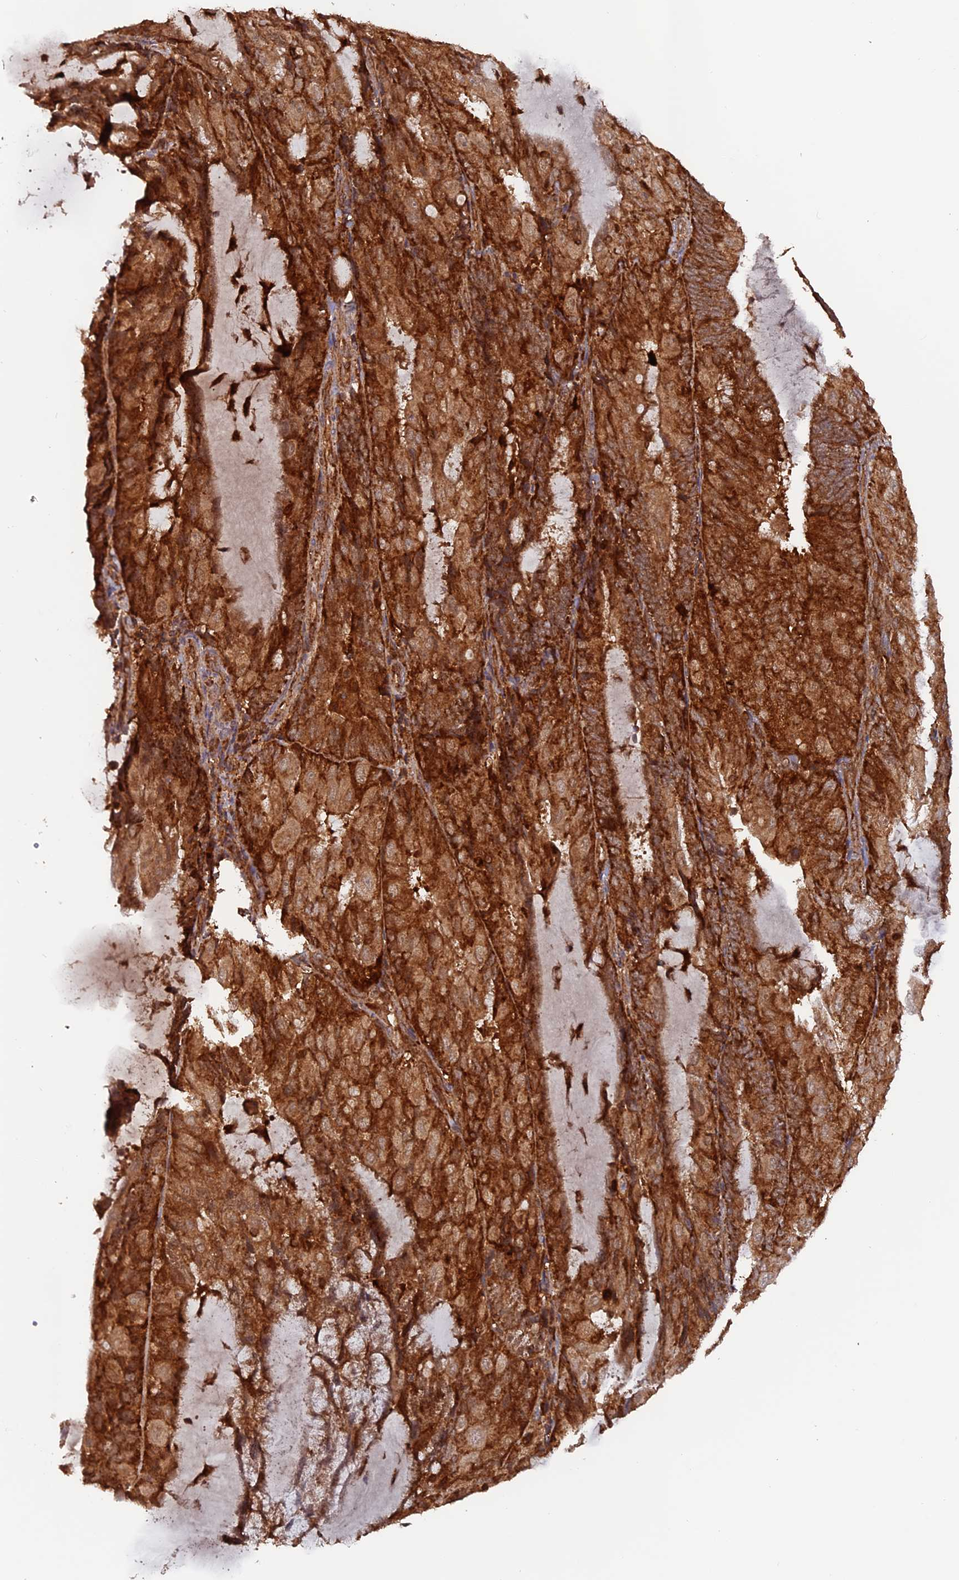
{"staining": {"intensity": "strong", "quantity": ">75%", "location": "cytoplasmic/membranous"}, "tissue": "endometrial cancer", "cell_type": "Tumor cells", "image_type": "cancer", "snomed": [{"axis": "morphology", "description": "Adenocarcinoma, NOS"}, {"axis": "topography", "description": "Endometrium"}], "caption": "Adenocarcinoma (endometrial) tissue demonstrates strong cytoplasmic/membranous staining in approximately >75% of tumor cells Nuclei are stained in blue.", "gene": "DTYMK", "patient": {"sex": "female", "age": 81}}